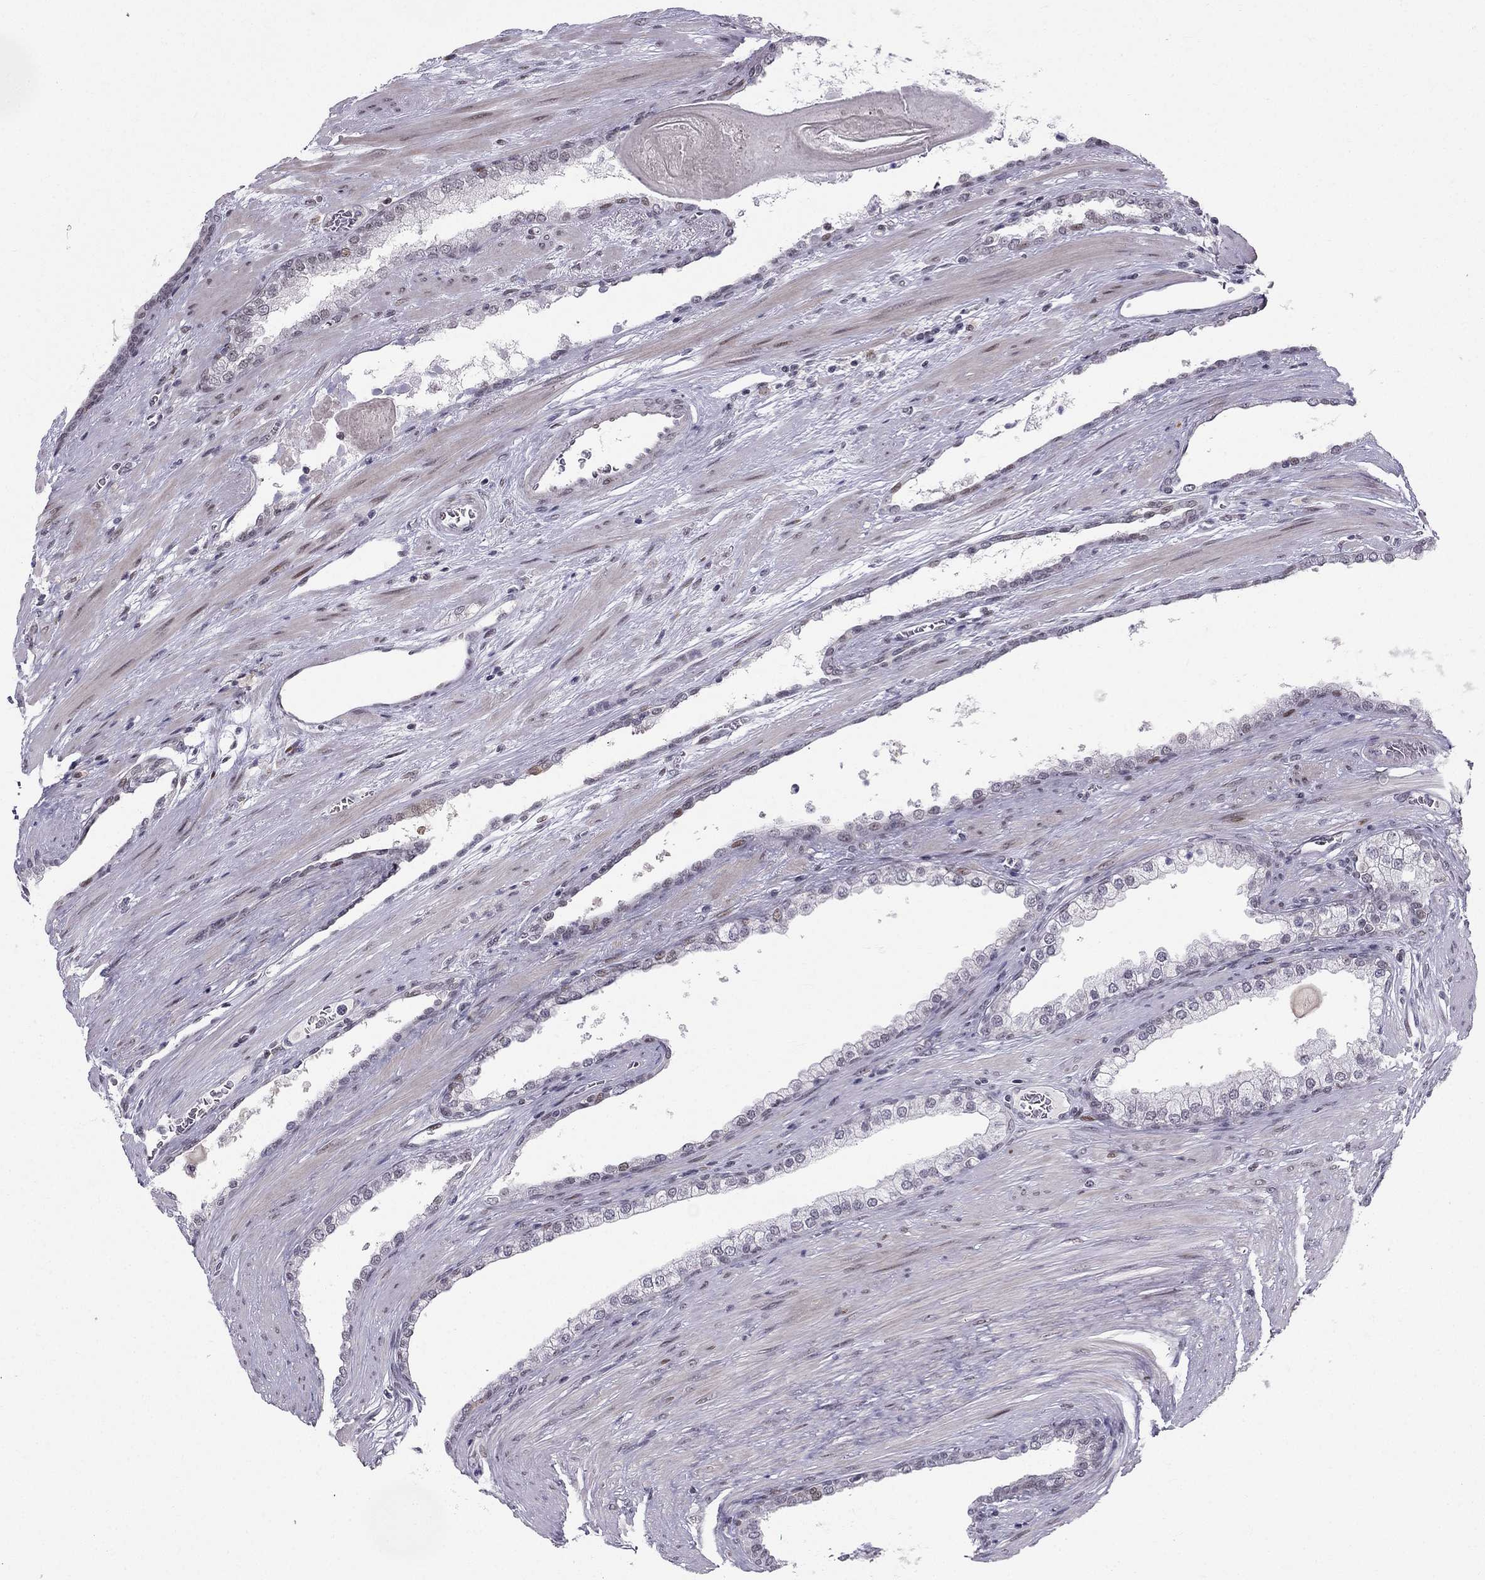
{"staining": {"intensity": "negative", "quantity": "none", "location": "none"}, "tissue": "prostate cancer", "cell_type": "Tumor cells", "image_type": "cancer", "snomed": [{"axis": "morphology", "description": "Adenocarcinoma, NOS"}, {"axis": "topography", "description": "Prostate"}], "caption": "Prostate adenocarcinoma stained for a protein using immunohistochemistry (IHC) shows no positivity tumor cells.", "gene": "RPRD2", "patient": {"sex": "male", "age": 67}}